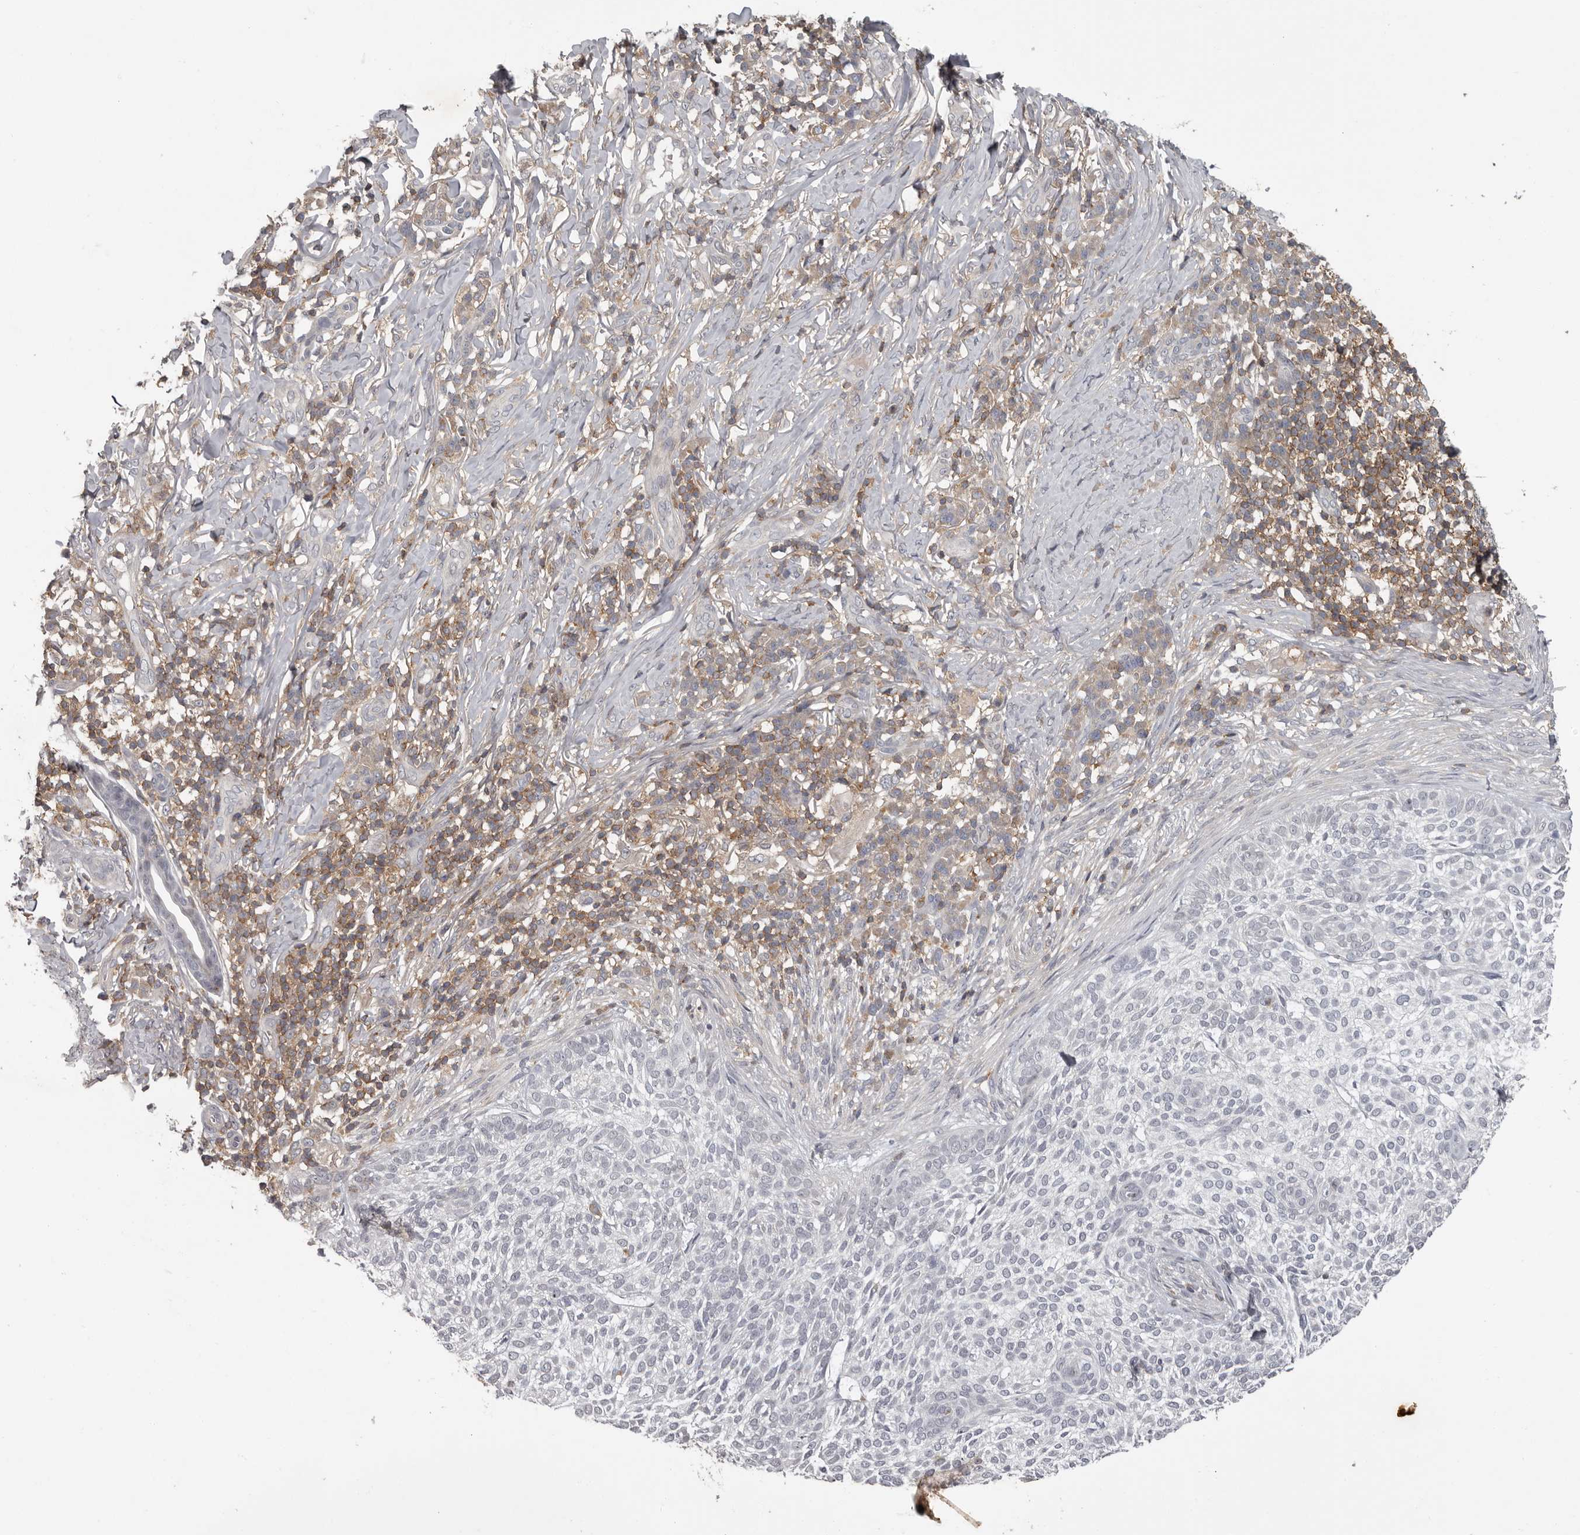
{"staining": {"intensity": "negative", "quantity": "none", "location": "none"}, "tissue": "skin cancer", "cell_type": "Tumor cells", "image_type": "cancer", "snomed": [{"axis": "morphology", "description": "Basal cell carcinoma"}, {"axis": "topography", "description": "Skin"}], "caption": "Immunohistochemistry (IHC) image of neoplastic tissue: skin cancer (basal cell carcinoma) stained with DAB (3,3'-diaminobenzidine) exhibits no significant protein positivity in tumor cells.", "gene": "ANKRD44", "patient": {"sex": "female", "age": 64}}